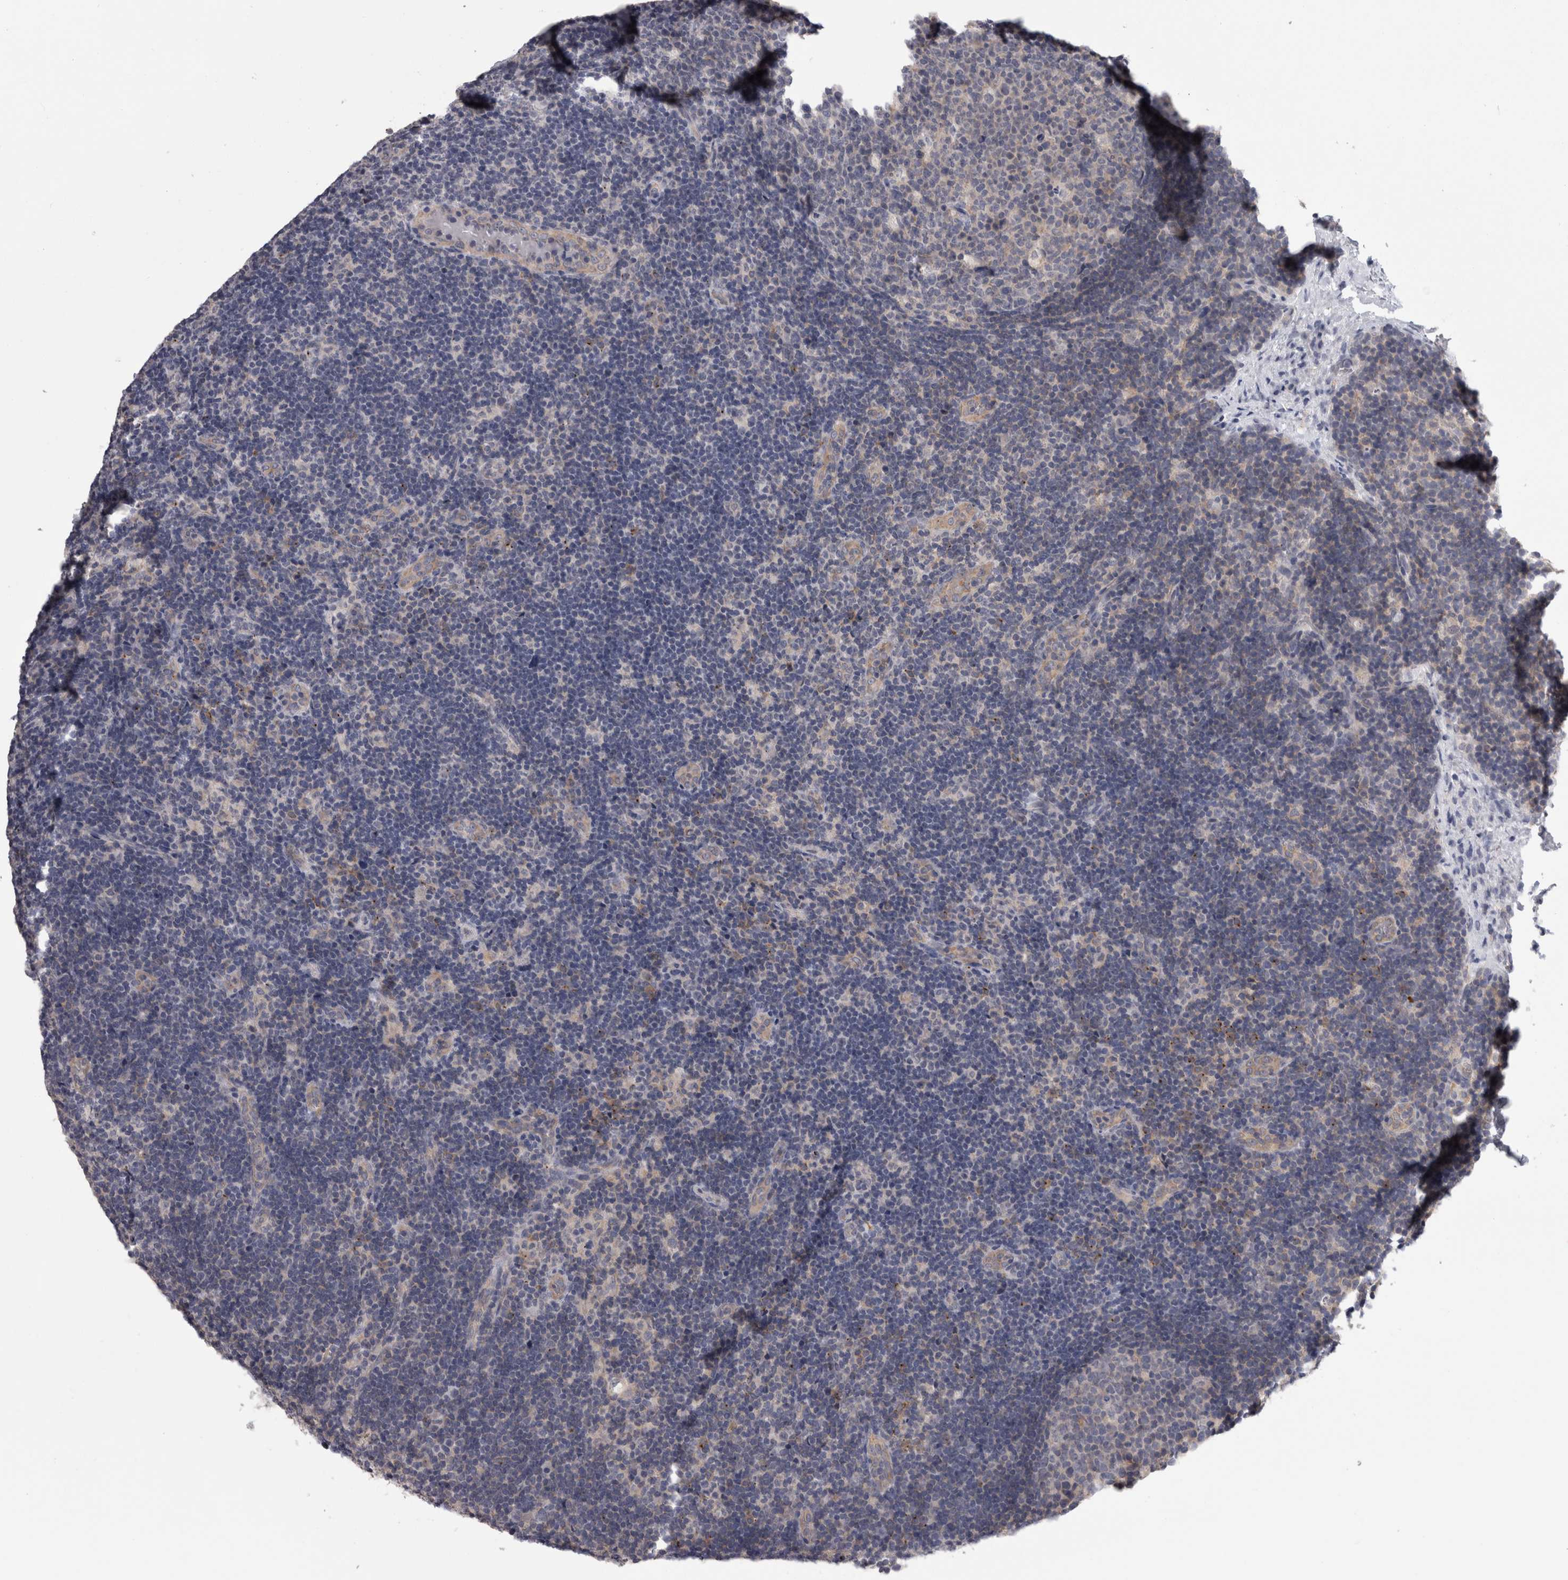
{"staining": {"intensity": "weak", "quantity": "<25%", "location": "cytoplasmic/membranous"}, "tissue": "lymph node", "cell_type": "Germinal center cells", "image_type": "normal", "snomed": [{"axis": "morphology", "description": "Normal tissue, NOS"}, {"axis": "topography", "description": "Lymph node"}], "caption": "Immunohistochemistry histopathology image of unremarkable human lymph node stained for a protein (brown), which exhibits no staining in germinal center cells. (DAB (3,3'-diaminobenzidine) IHC visualized using brightfield microscopy, high magnification).", "gene": "LYZL6", "patient": {"sex": "female", "age": 22}}